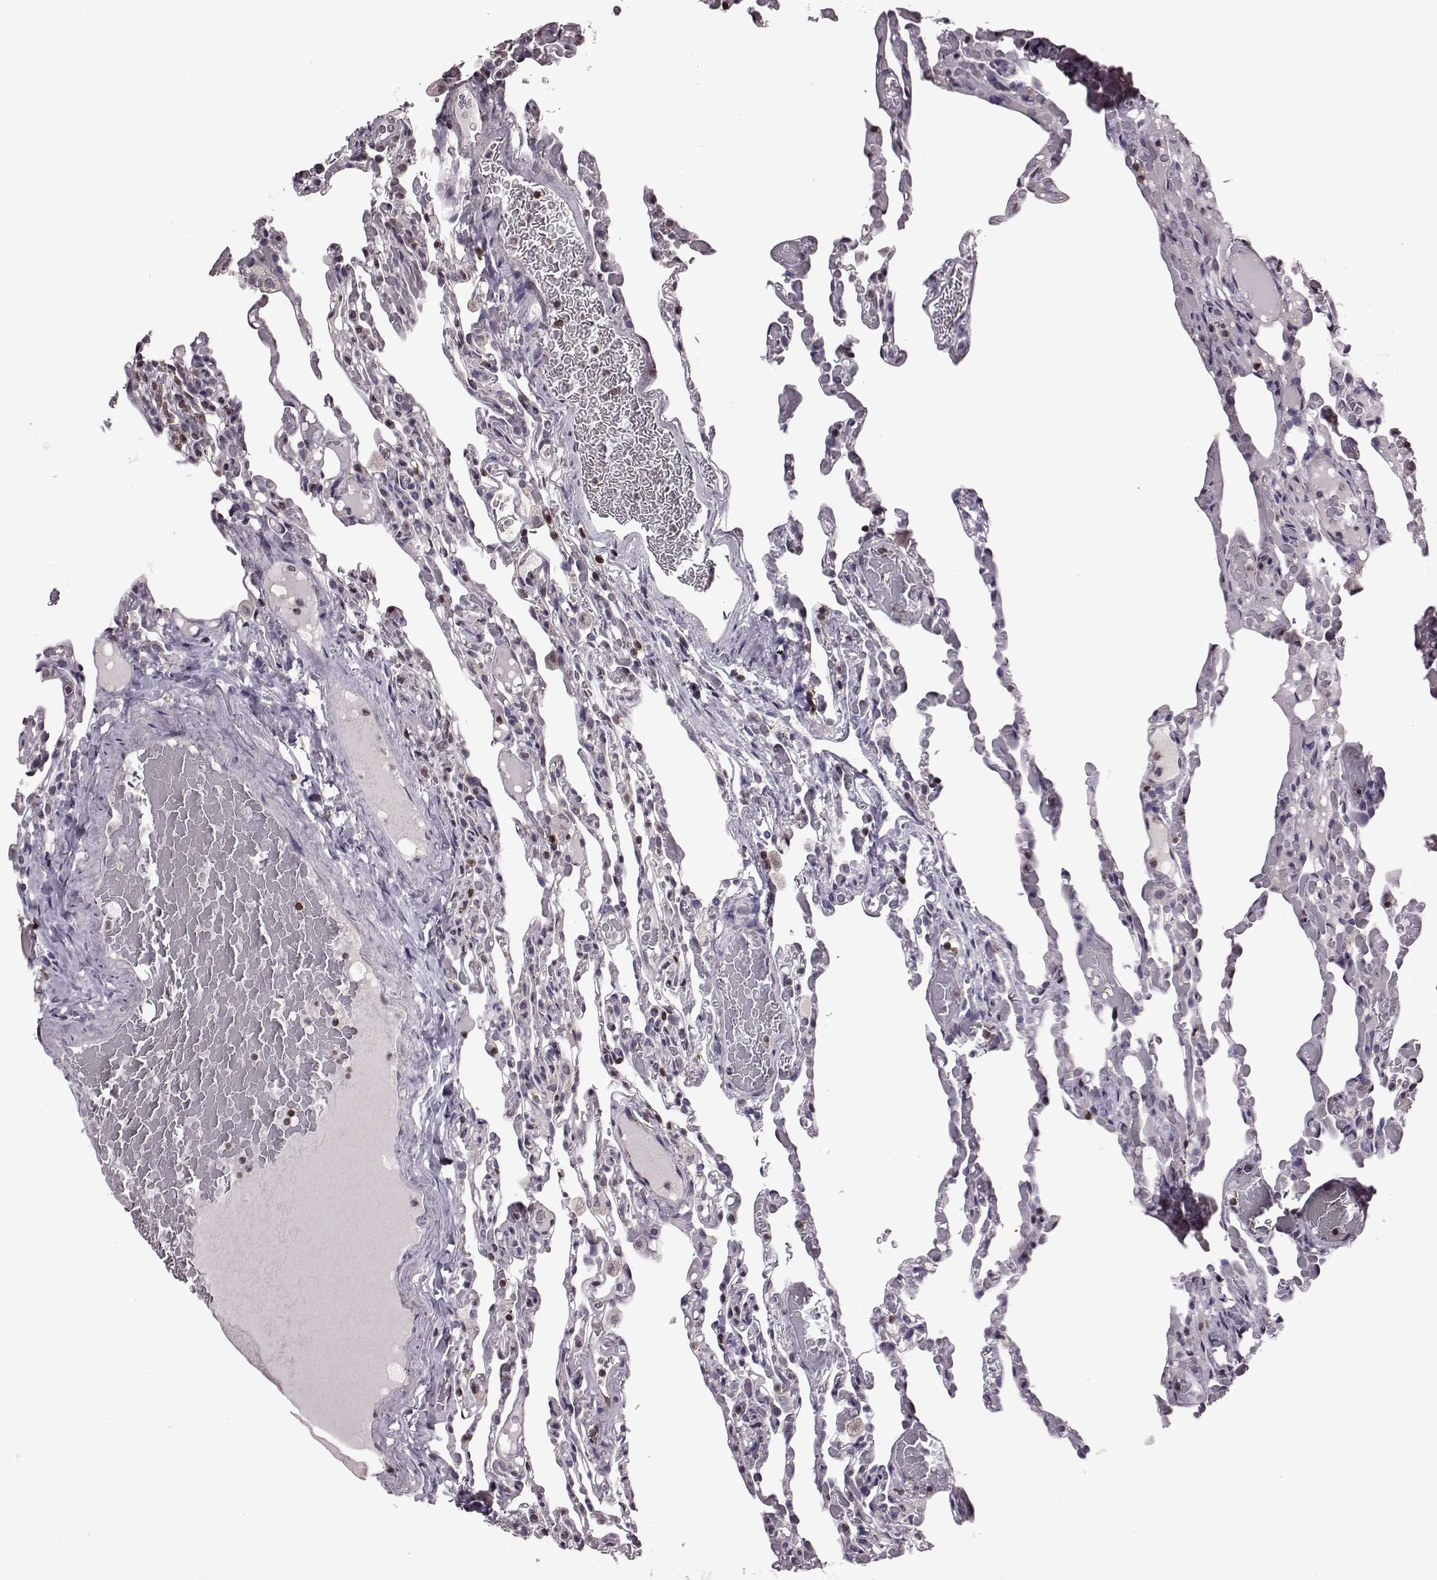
{"staining": {"intensity": "negative", "quantity": "none", "location": "none"}, "tissue": "lung", "cell_type": "Alveolar cells", "image_type": "normal", "snomed": [{"axis": "morphology", "description": "Normal tissue, NOS"}, {"axis": "topography", "description": "Lung"}], "caption": "This is a histopathology image of immunohistochemistry (IHC) staining of unremarkable lung, which shows no staining in alveolar cells. (DAB (3,3'-diaminobenzidine) IHC with hematoxylin counter stain).", "gene": "CDC42SE1", "patient": {"sex": "female", "age": 43}}